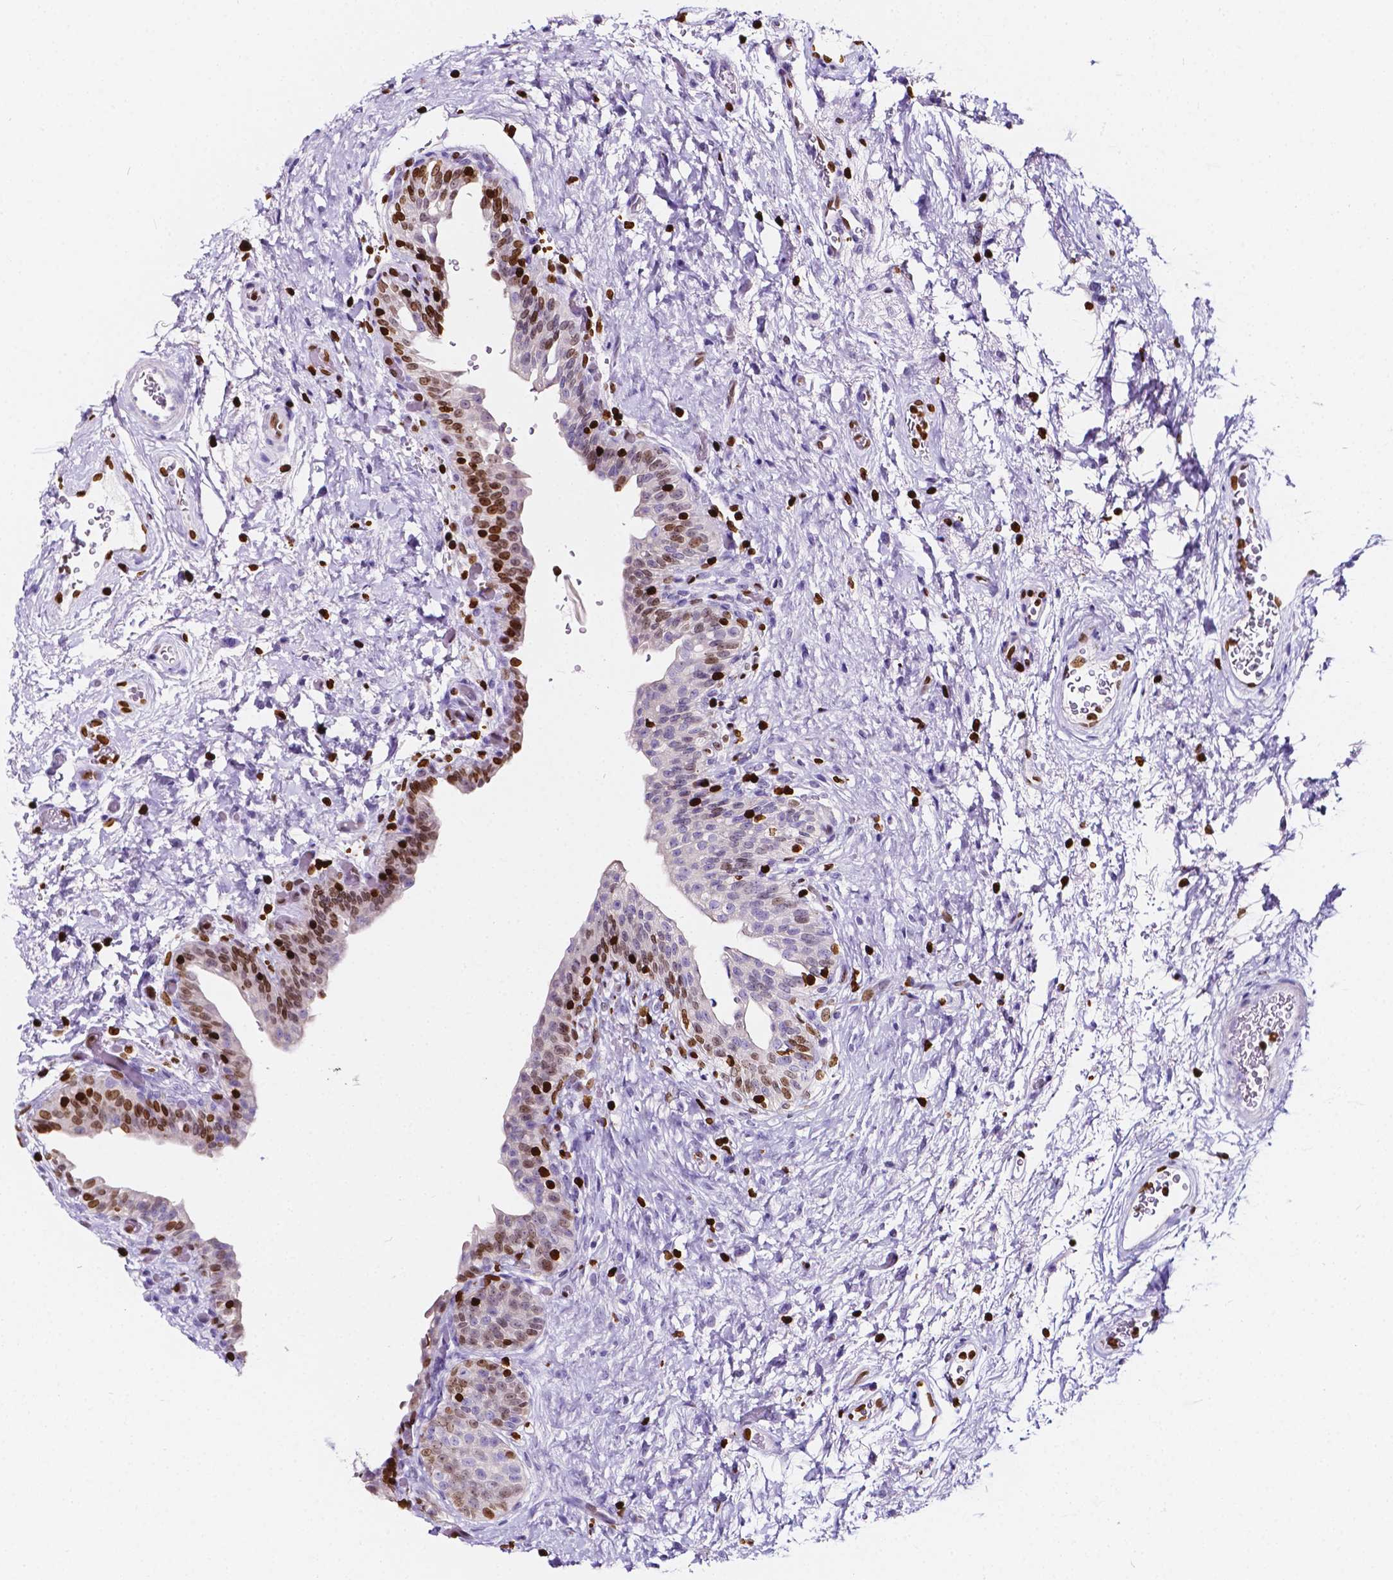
{"staining": {"intensity": "moderate", "quantity": "25%-75%", "location": "nuclear"}, "tissue": "urinary bladder", "cell_type": "Urothelial cells", "image_type": "normal", "snomed": [{"axis": "morphology", "description": "Normal tissue, NOS"}, {"axis": "topography", "description": "Urinary bladder"}], "caption": "Urinary bladder stained with a brown dye shows moderate nuclear positive expression in approximately 25%-75% of urothelial cells.", "gene": "CBY3", "patient": {"sex": "male", "age": 69}}